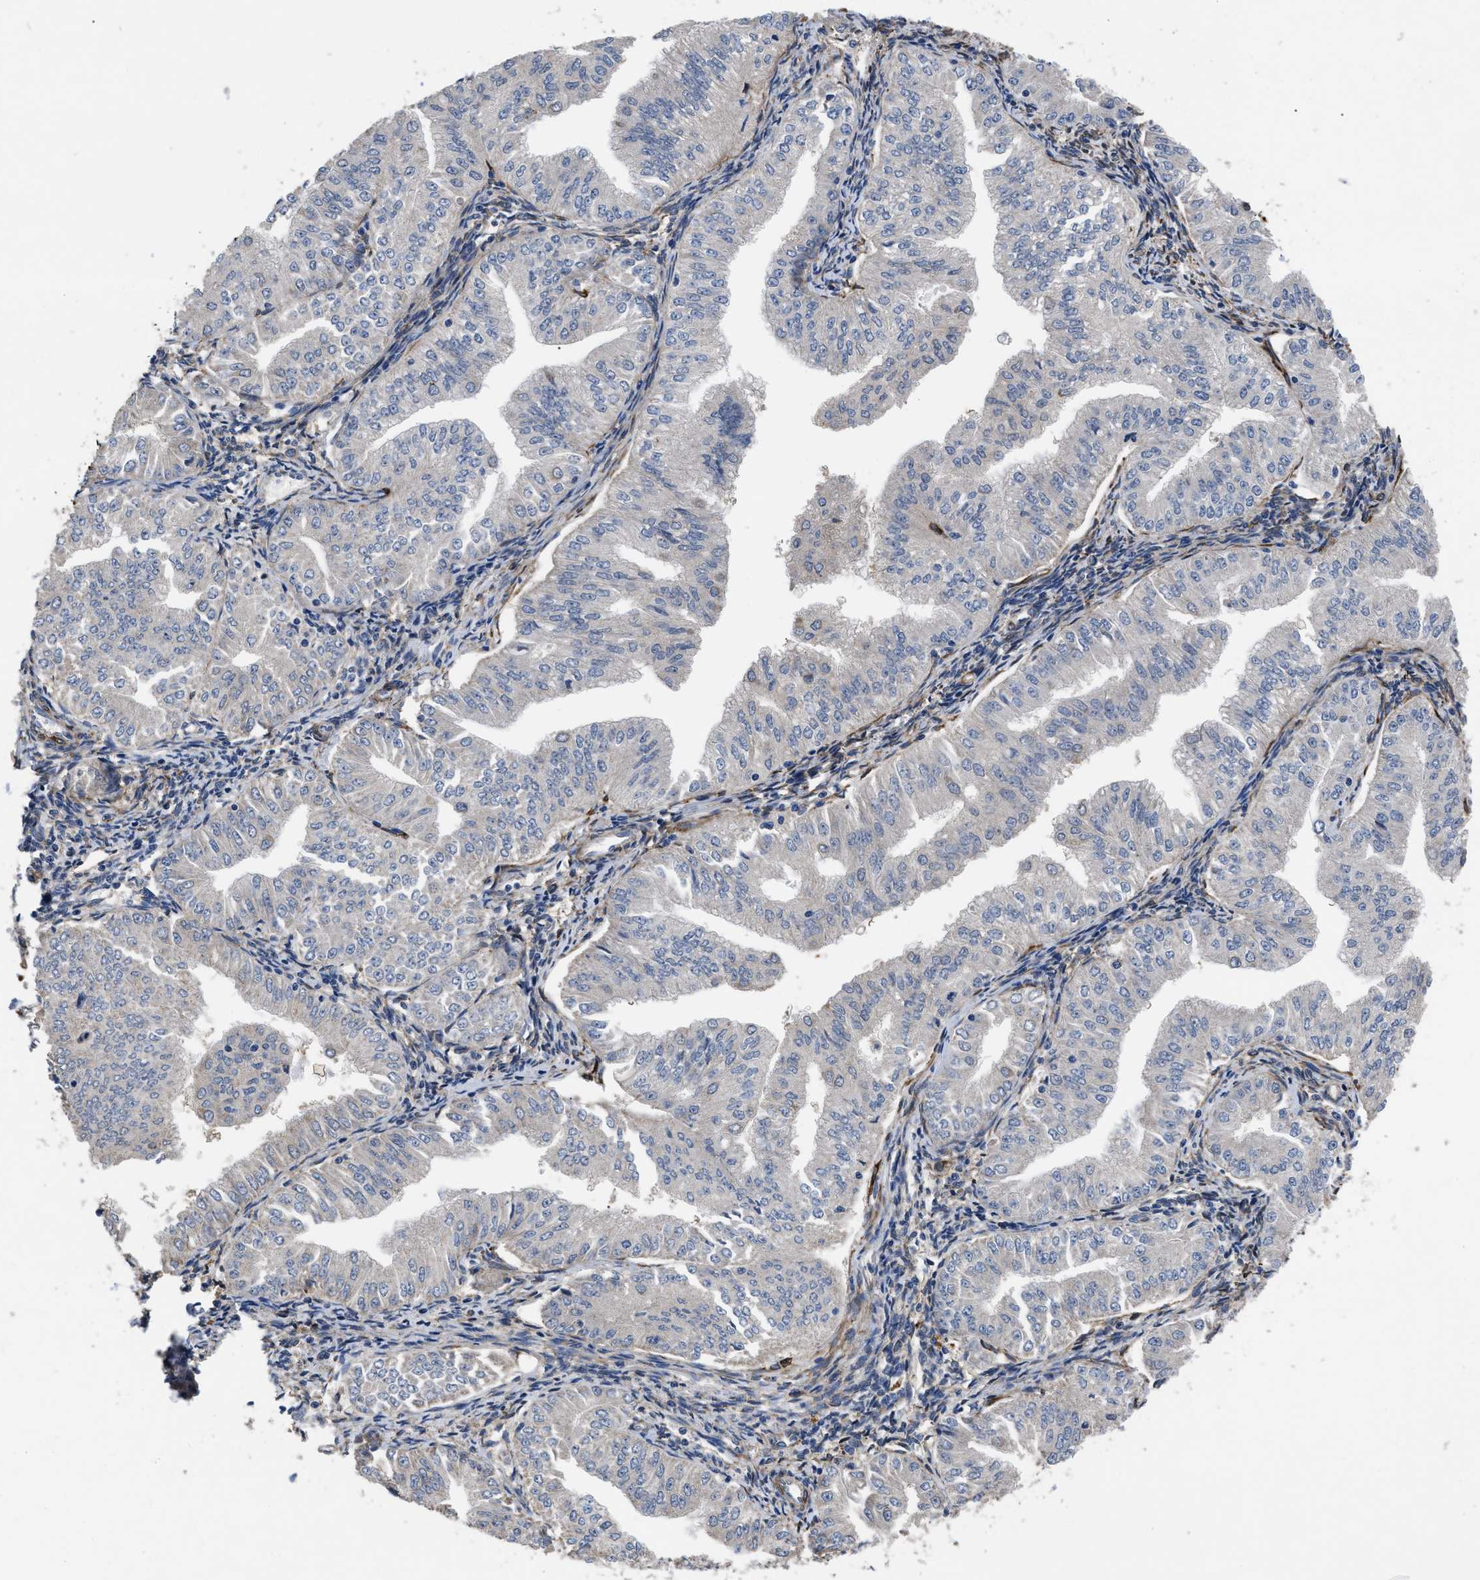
{"staining": {"intensity": "negative", "quantity": "none", "location": "none"}, "tissue": "endometrial cancer", "cell_type": "Tumor cells", "image_type": "cancer", "snomed": [{"axis": "morphology", "description": "Normal tissue, NOS"}, {"axis": "morphology", "description": "Adenocarcinoma, NOS"}, {"axis": "topography", "description": "Endometrium"}], "caption": "Tumor cells are negative for brown protein staining in endometrial cancer (adenocarcinoma). (Stains: DAB (3,3'-diaminobenzidine) immunohistochemistry (IHC) with hematoxylin counter stain, Microscopy: brightfield microscopy at high magnification).", "gene": "SQLE", "patient": {"sex": "female", "age": 53}}